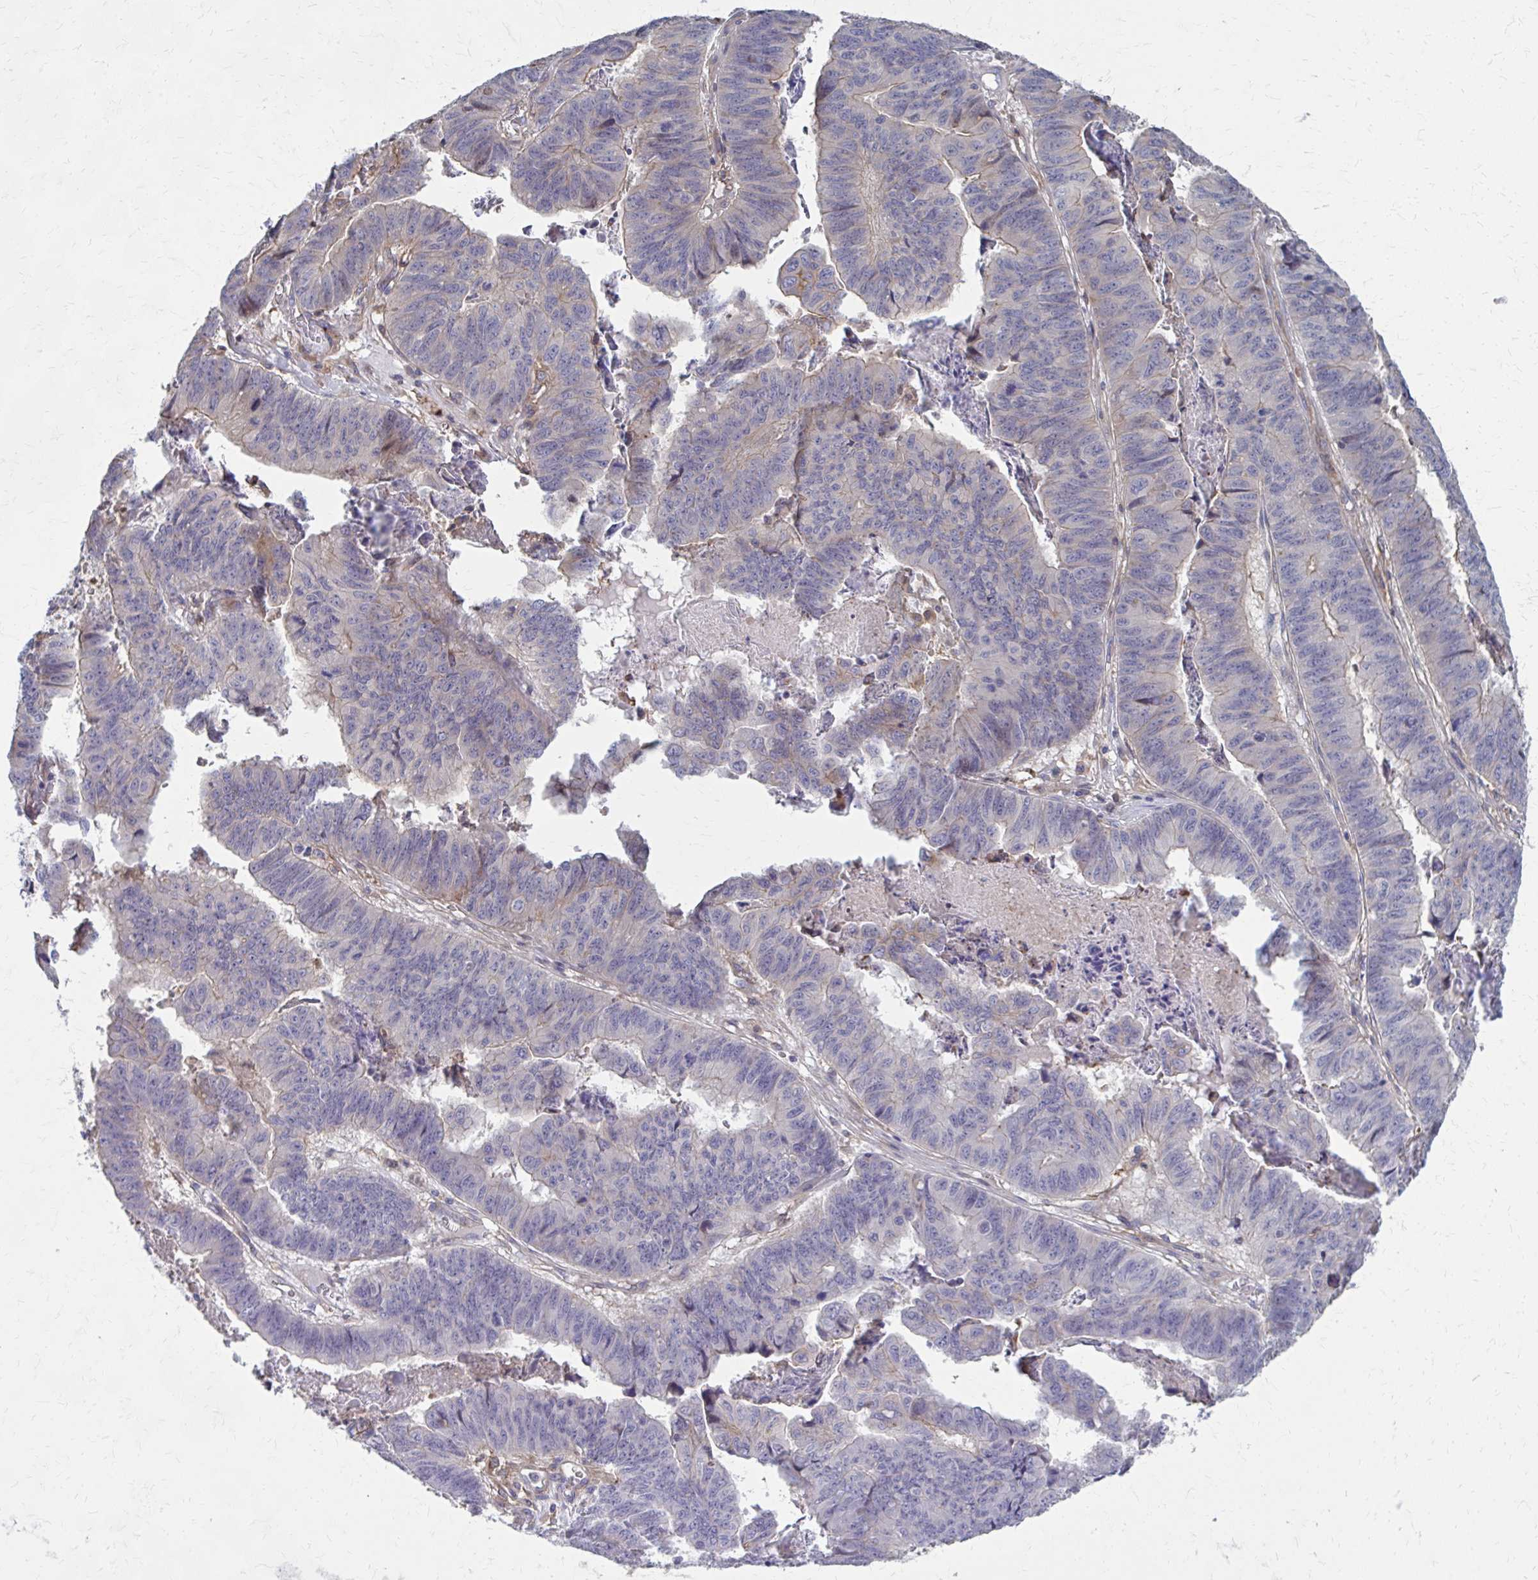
{"staining": {"intensity": "negative", "quantity": "none", "location": "none"}, "tissue": "stomach cancer", "cell_type": "Tumor cells", "image_type": "cancer", "snomed": [{"axis": "morphology", "description": "Adenocarcinoma, NOS"}, {"axis": "topography", "description": "Stomach, lower"}], "caption": "The immunohistochemistry photomicrograph has no significant expression in tumor cells of stomach cancer (adenocarcinoma) tissue. (DAB (3,3'-diaminobenzidine) IHC with hematoxylin counter stain).", "gene": "MMP14", "patient": {"sex": "male", "age": 77}}